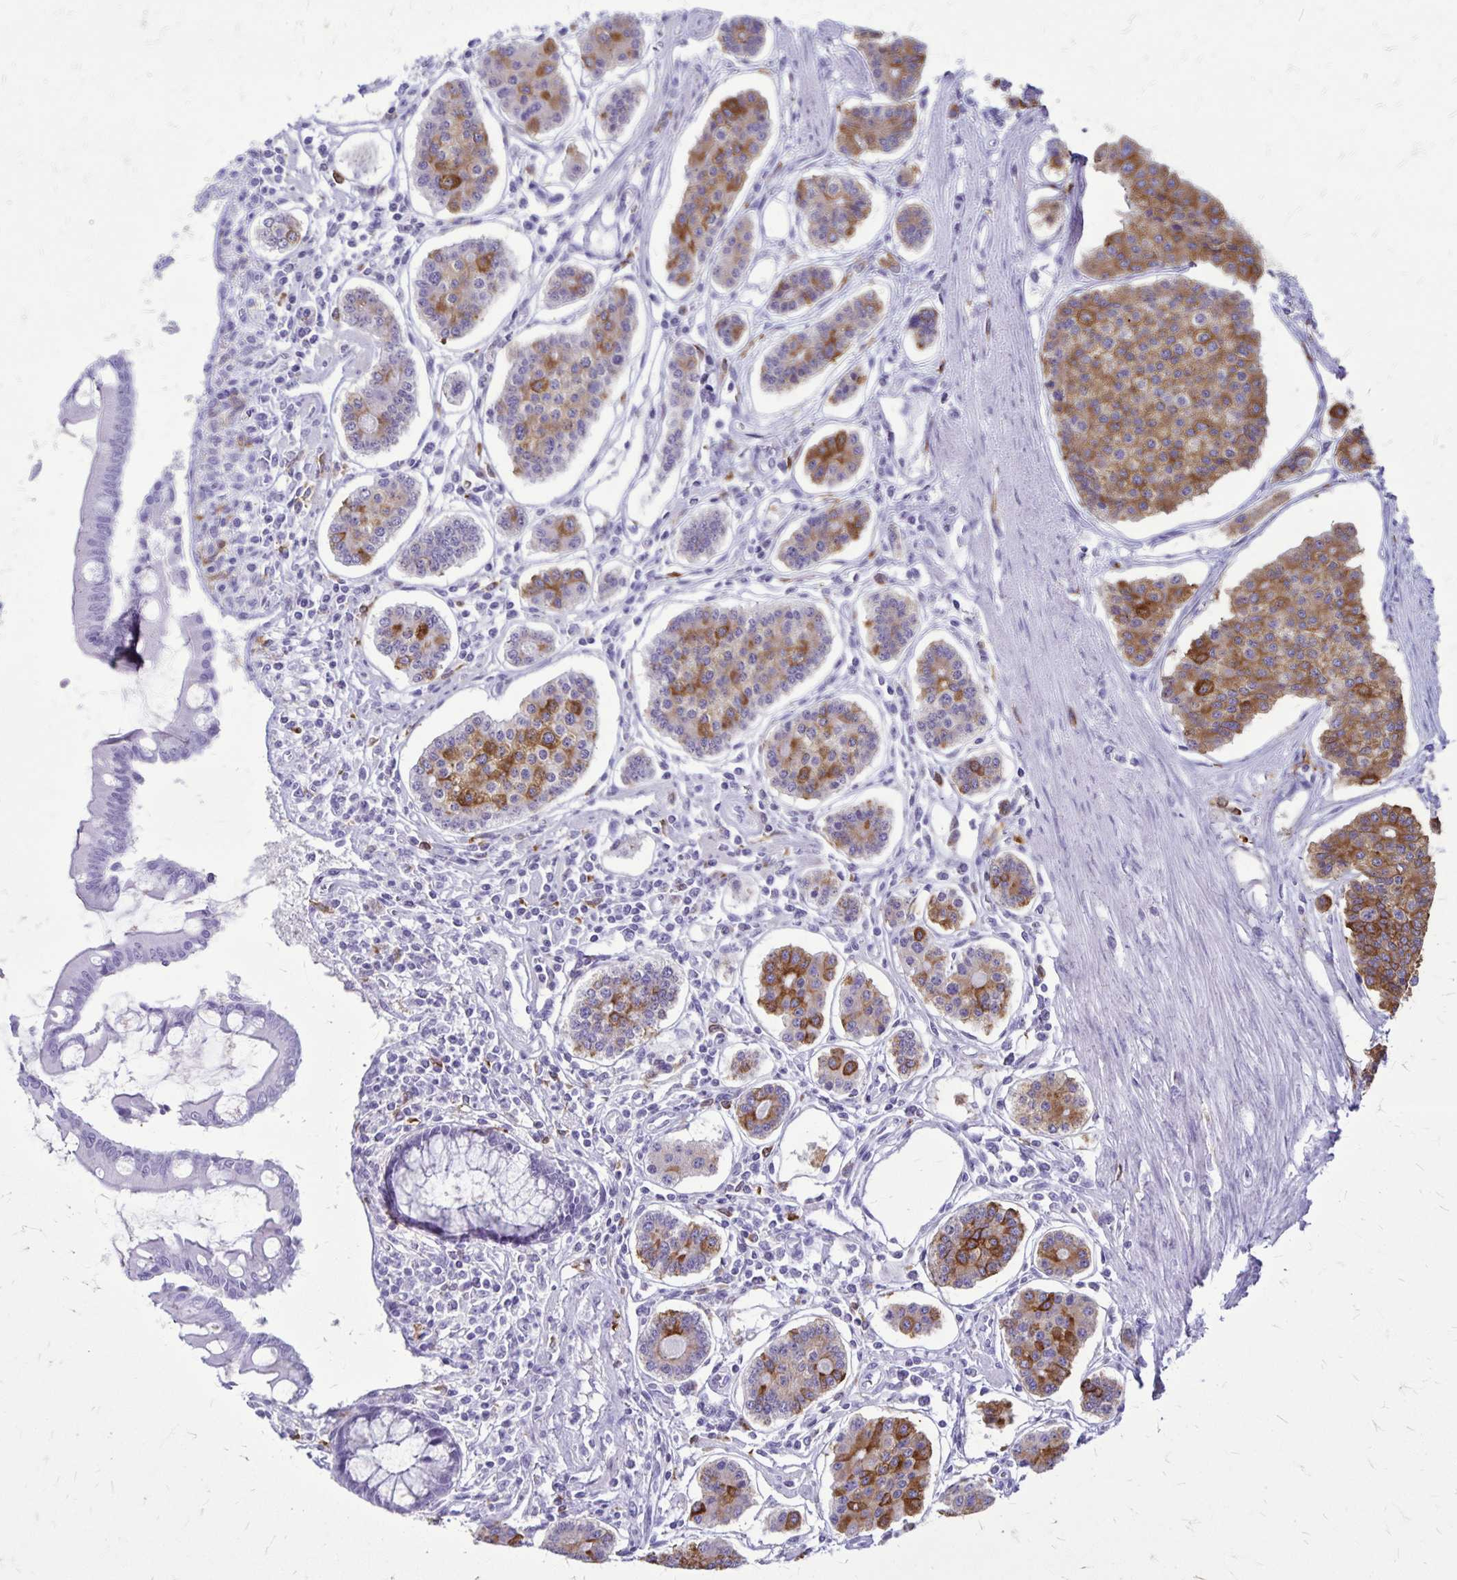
{"staining": {"intensity": "moderate", "quantity": ">75%", "location": "cytoplasmic/membranous"}, "tissue": "carcinoid", "cell_type": "Tumor cells", "image_type": "cancer", "snomed": [{"axis": "morphology", "description": "Carcinoid, malignant, NOS"}, {"axis": "topography", "description": "Small intestine"}], "caption": "Brown immunohistochemical staining in carcinoid displays moderate cytoplasmic/membranous expression in approximately >75% of tumor cells.", "gene": "RTN1", "patient": {"sex": "female", "age": 65}}